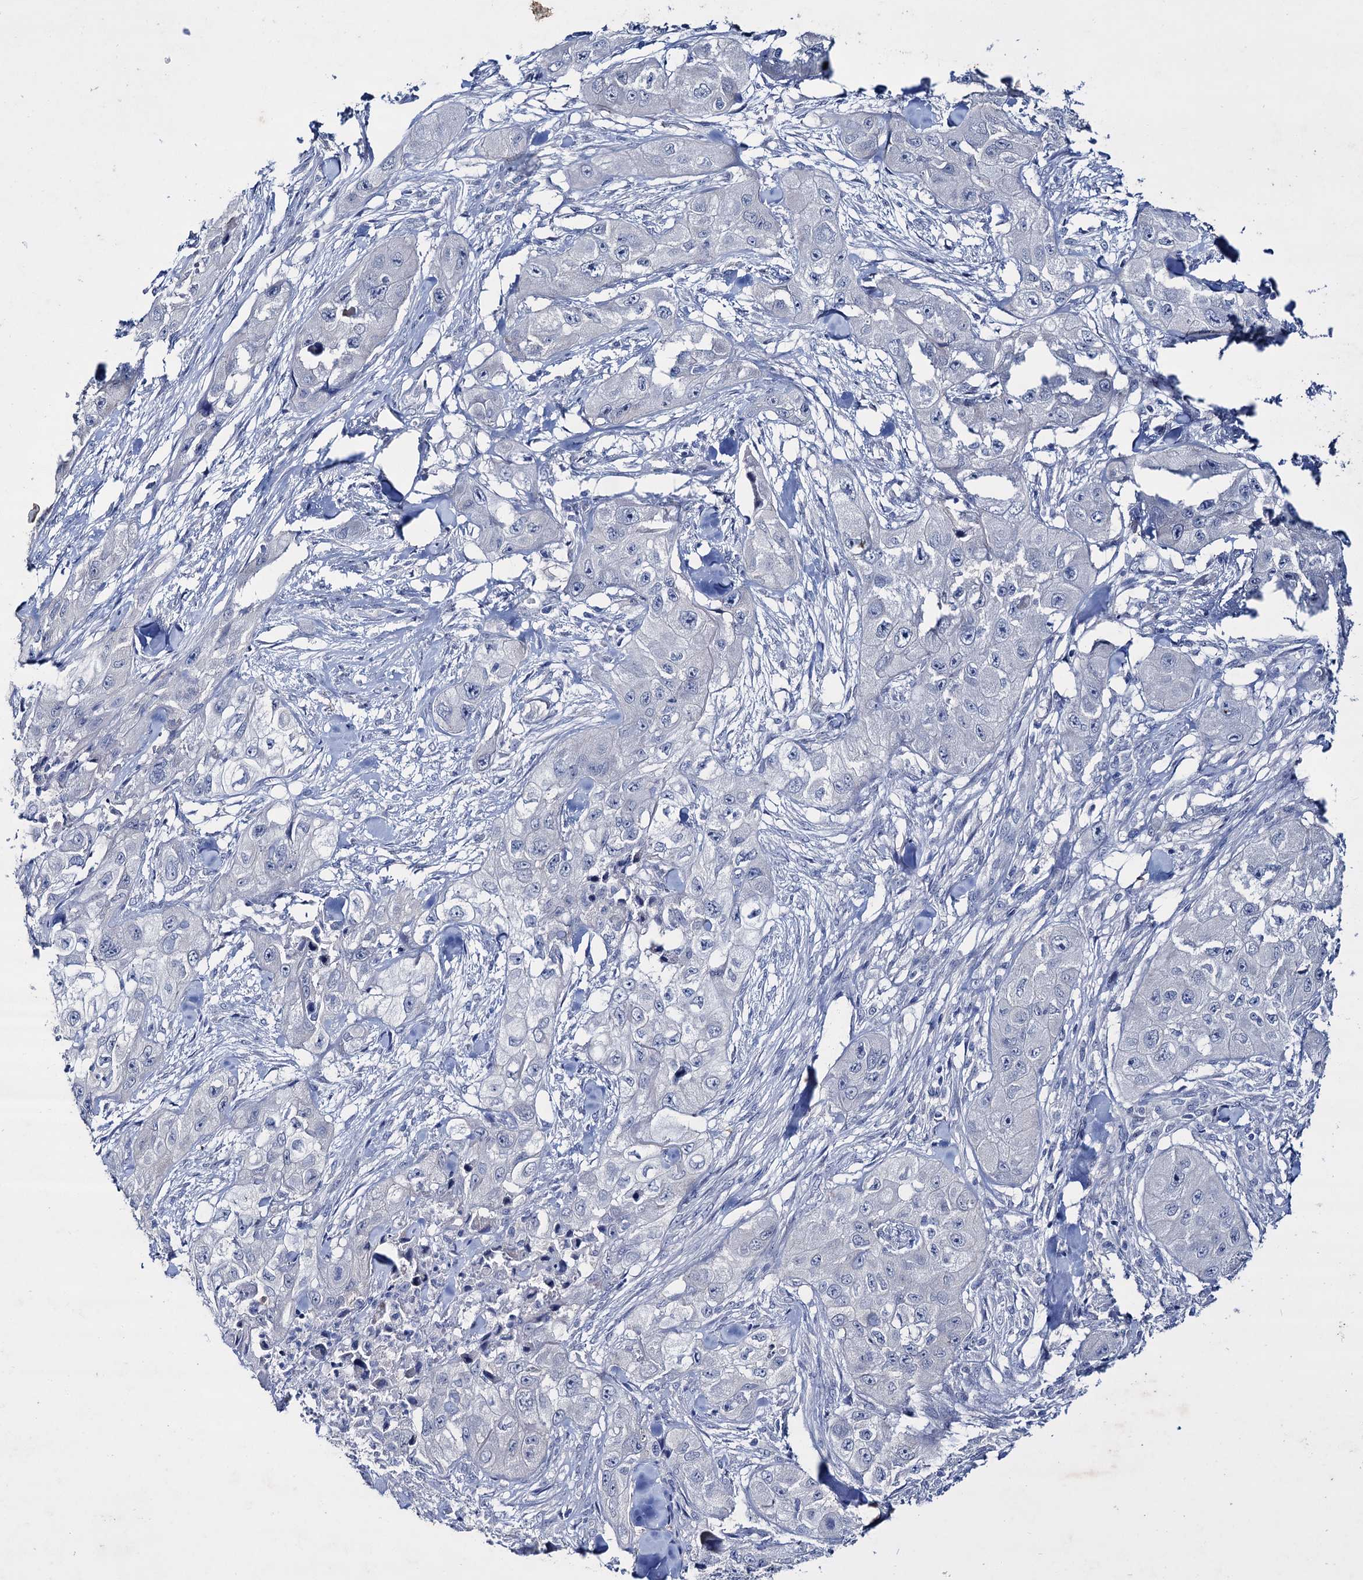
{"staining": {"intensity": "negative", "quantity": "none", "location": "none"}, "tissue": "skin cancer", "cell_type": "Tumor cells", "image_type": "cancer", "snomed": [{"axis": "morphology", "description": "Squamous cell carcinoma, NOS"}, {"axis": "topography", "description": "Skin"}, {"axis": "topography", "description": "Subcutis"}], "caption": "Photomicrograph shows no significant protein expression in tumor cells of skin cancer (squamous cell carcinoma).", "gene": "LYZL4", "patient": {"sex": "male", "age": 73}}